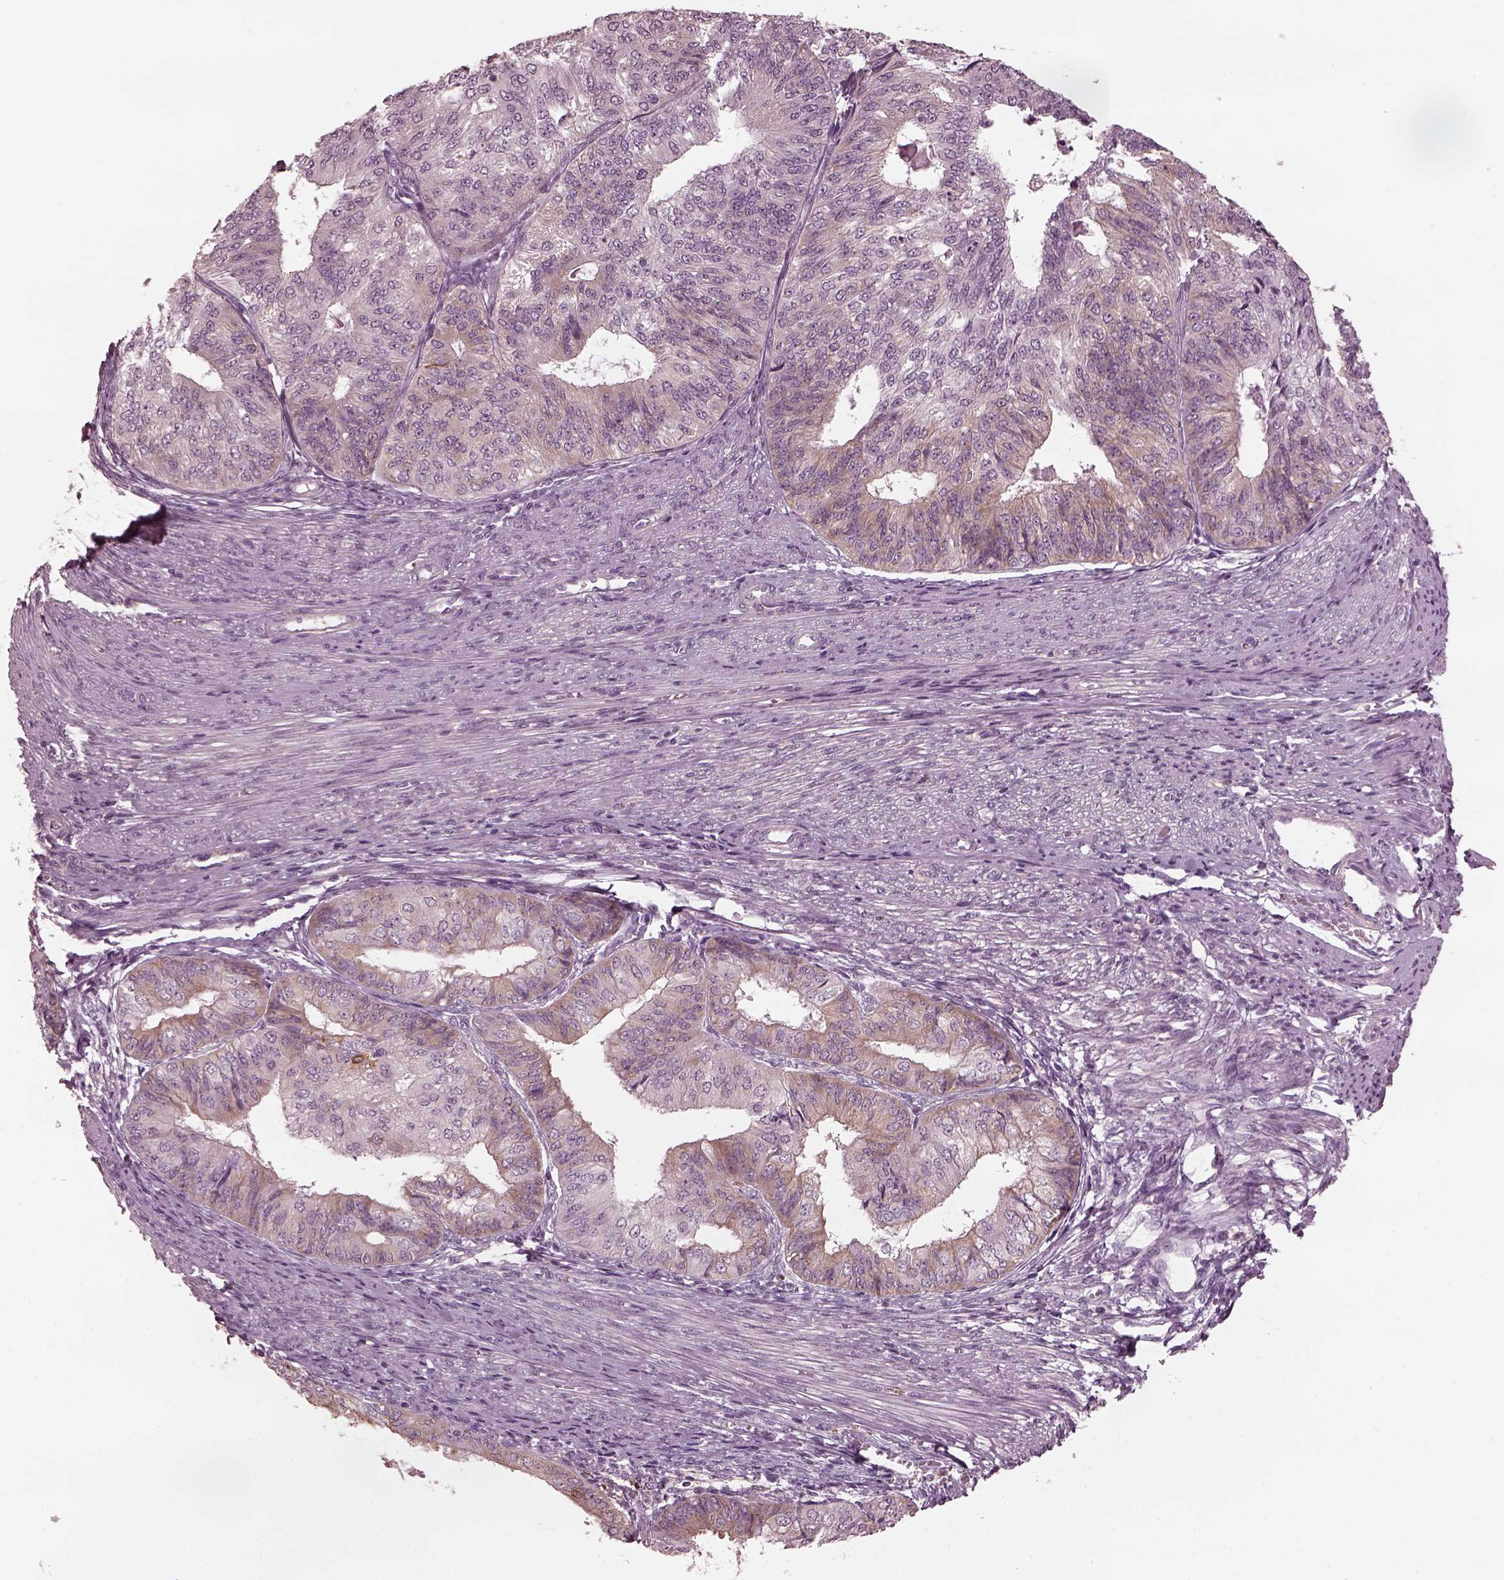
{"staining": {"intensity": "weak", "quantity": "25%-75%", "location": "cytoplasmic/membranous"}, "tissue": "endometrial cancer", "cell_type": "Tumor cells", "image_type": "cancer", "snomed": [{"axis": "morphology", "description": "Adenocarcinoma, NOS"}, {"axis": "topography", "description": "Endometrium"}], "caption": "Immunohistochemistry (IHC) image of human endometrial cancer (adenocarcinoma) stained for a protein (brown), which shows low levels of weak cytoplasmic/membranous staining in about 25%-75% of tumor cells.", "gene": "PSTPIP2", "patient": {"sex": "female", "age": 58}}